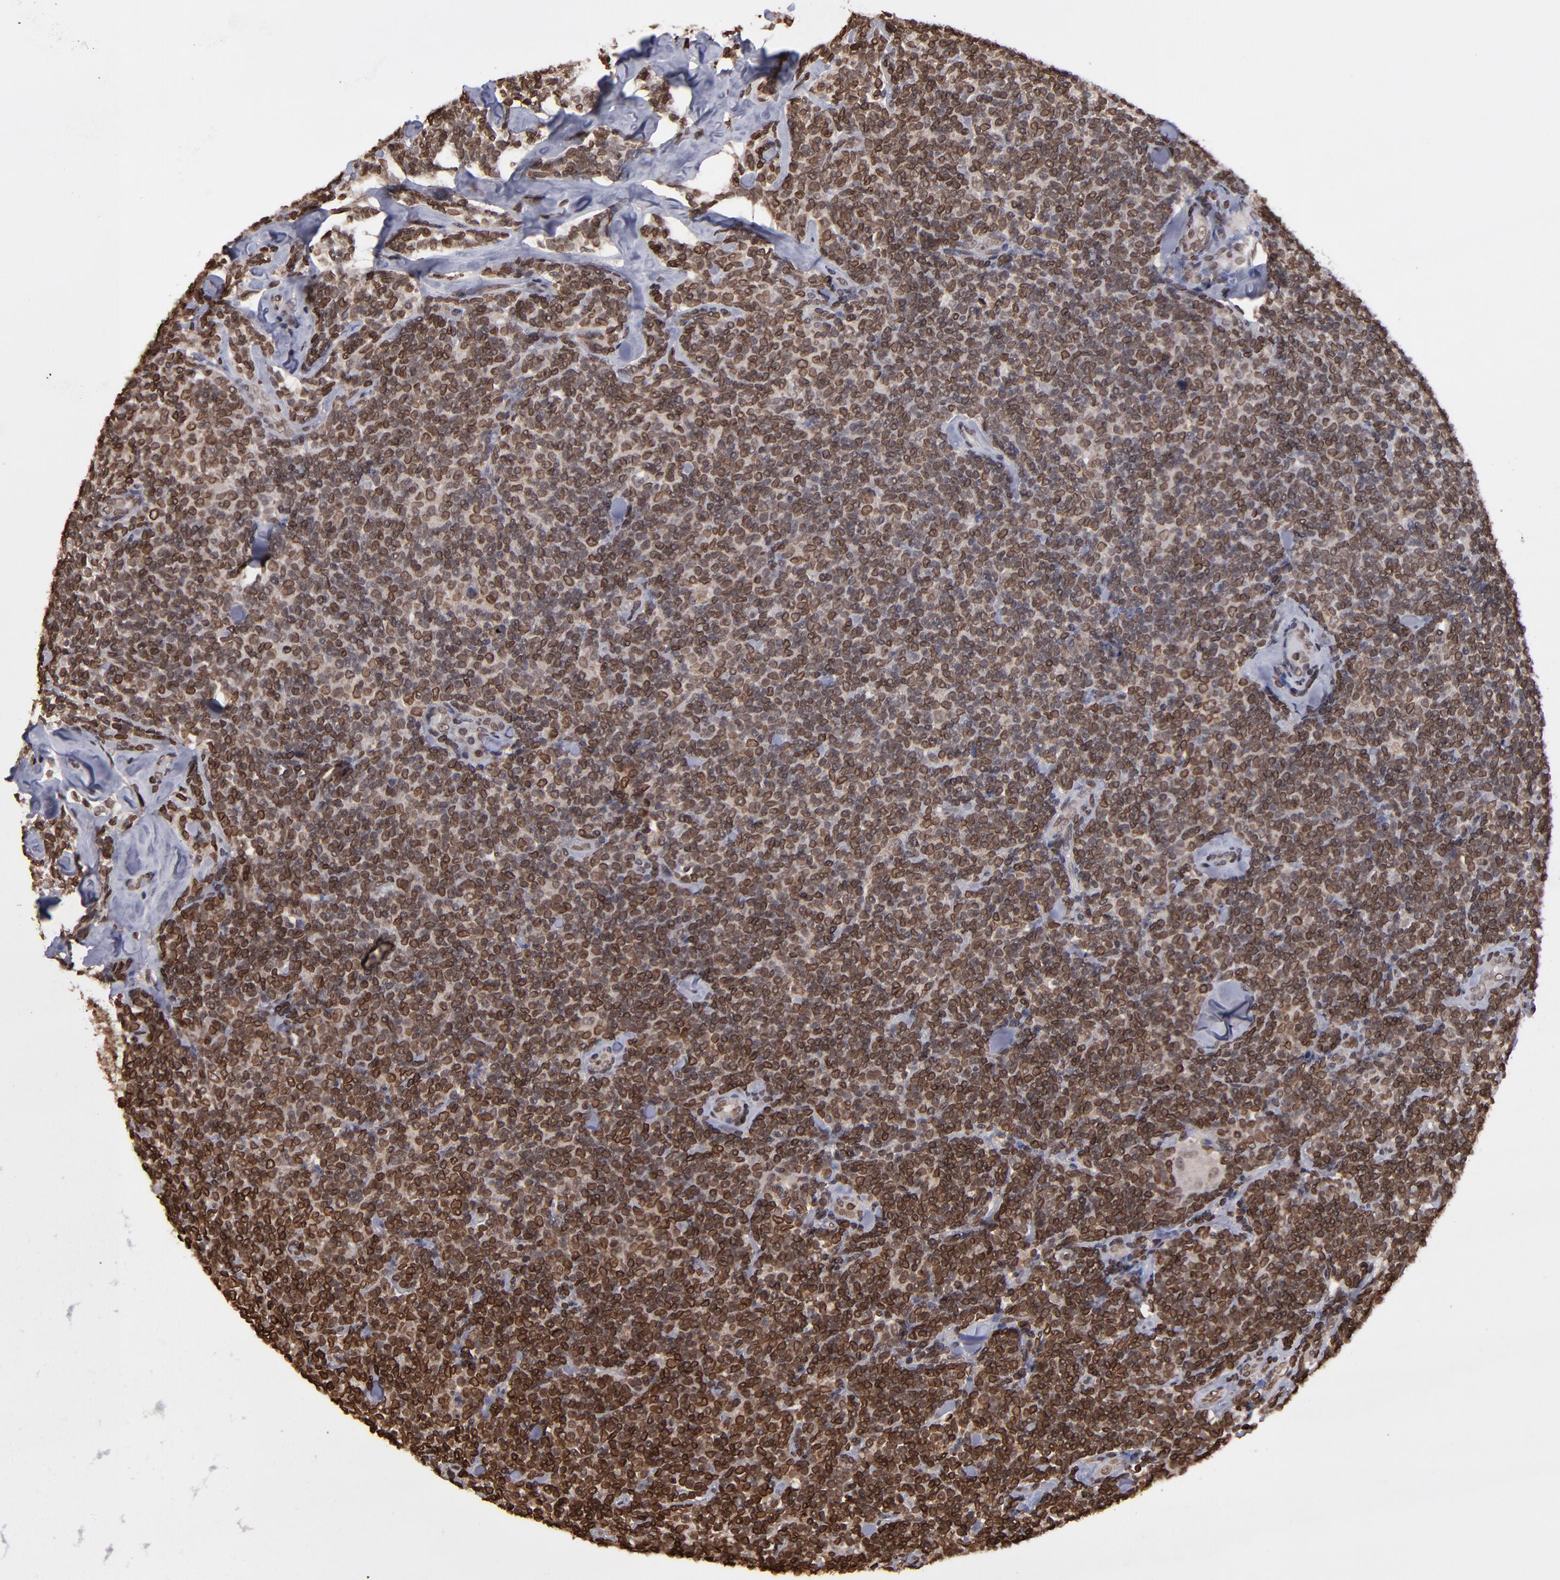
{"staining": {"intensity": "strong", "quantity": ">75%", "location": "cytoplasmic/membranous,nuclear"}, "tissue": "lymphoma", "cell_type": "Tumor cells", "image_type": "cancer", "snomed": [{"axis": "morphology", "description": "Malignant lymphoma, non-Hodgkin's type, Low grade"}, {"axis": "topography", "description": "Lymph node"}], "caption": "Tumor cells exhibit high levels of strong cytoplasmic/membranous and nuclear positivity in about >75% of cells in malignant lymphoma, non-Hodgkin's type (low-grade).", "gene": "AKT1", "patient": {"sex": "female", "age": 56}}